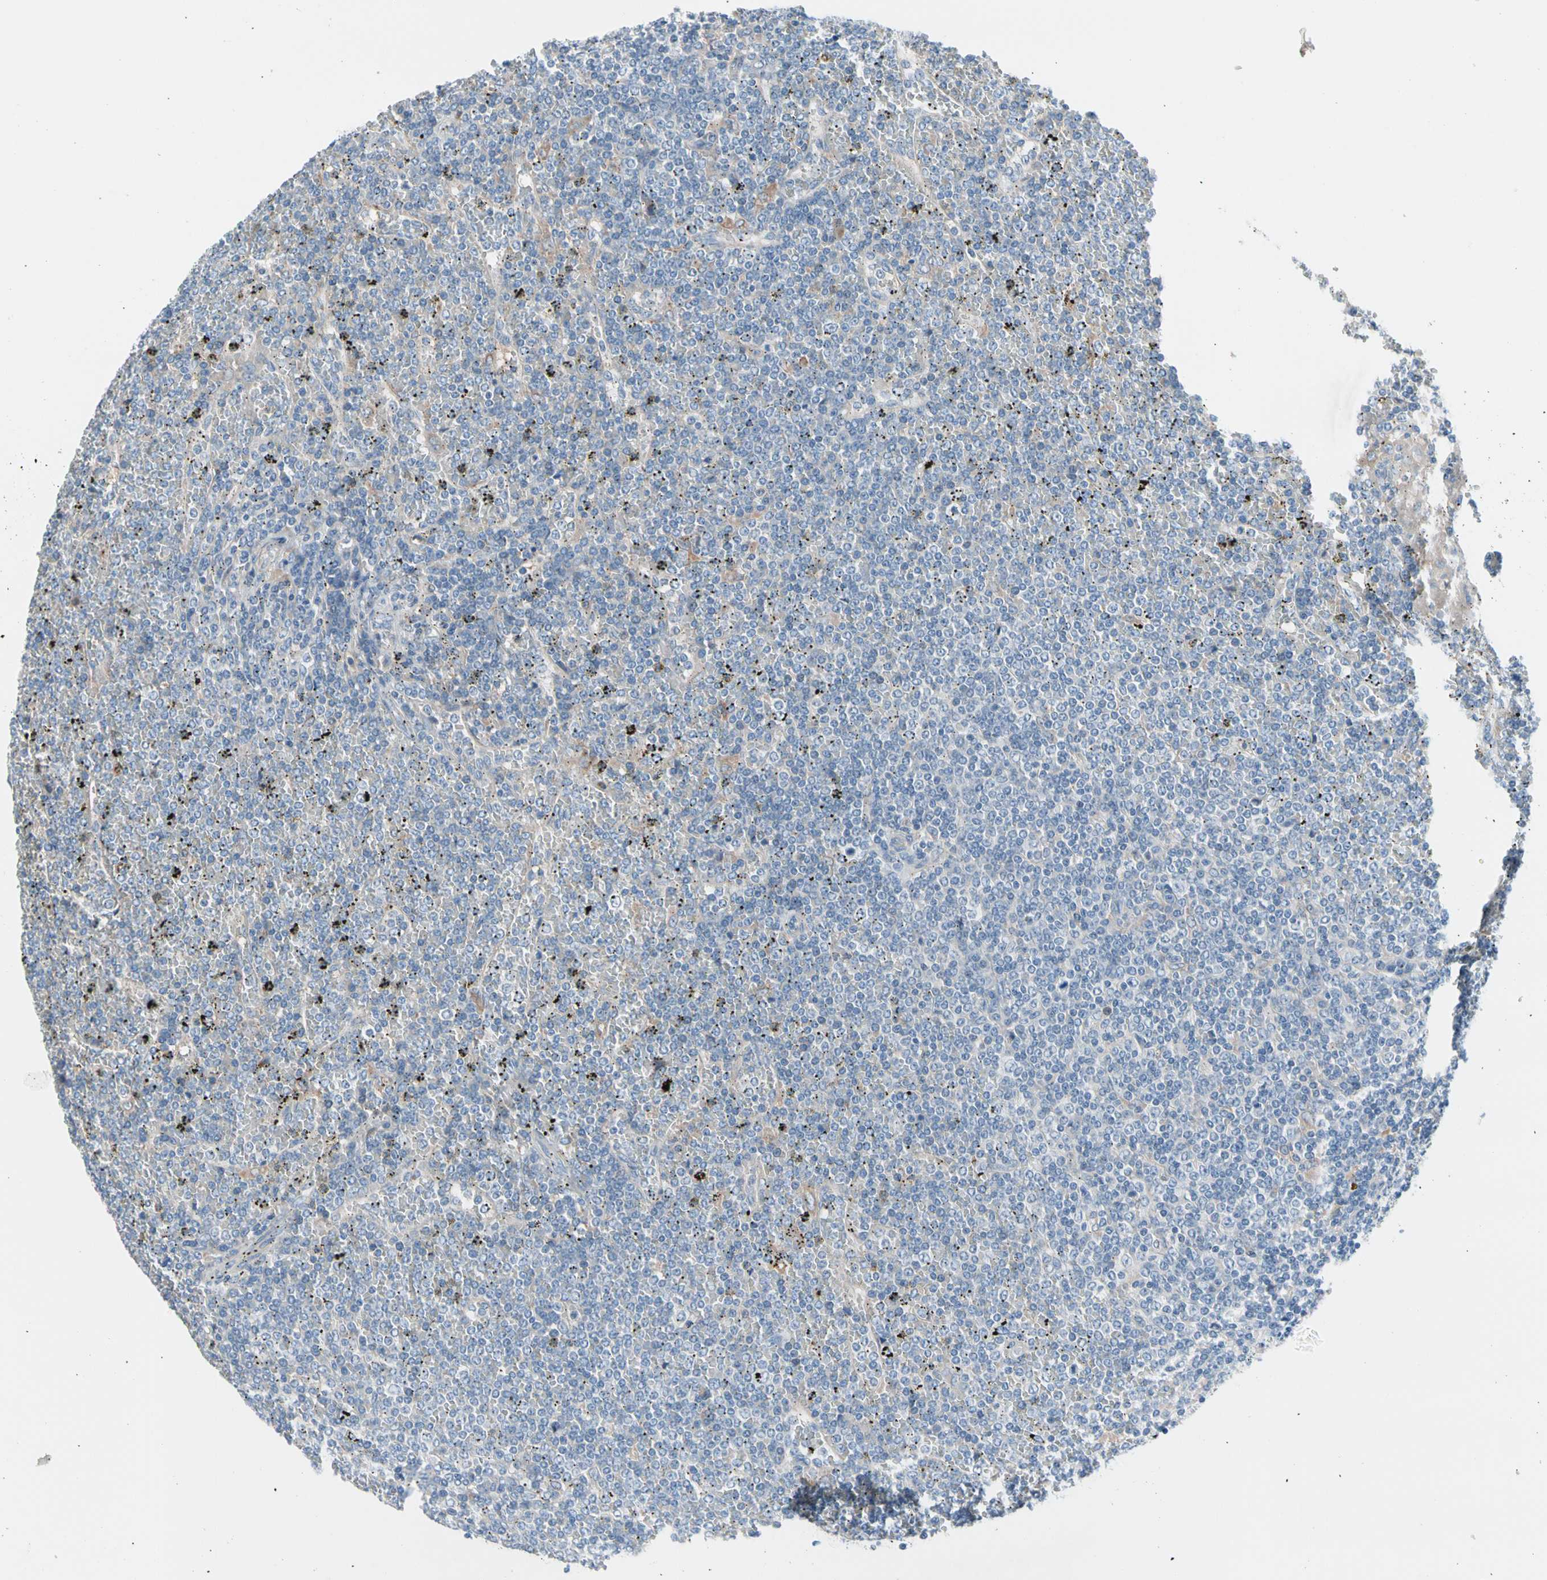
{"staining": {"intensity": "negative", "quantity": "none", "location": "none"}, "tissue": "lymphoma", "cell_type": "Tumor cells", "image_type": "cancer", "snomed": [{"axis": "morphology", "description": "Malignant lymphoma, non-Hodgkin's type, Low grade"}, {"axis": "topography", "description": "Spleen"}], "caption": "This is an immunohistochemistry (IHC) photomicrograph of human malignant lymphoma, non-Hodgkin's type (low-grade). There is no expression in tumor cells.", "gene": "CASQ1", "patient": {"sex": "female", "age": 19}}